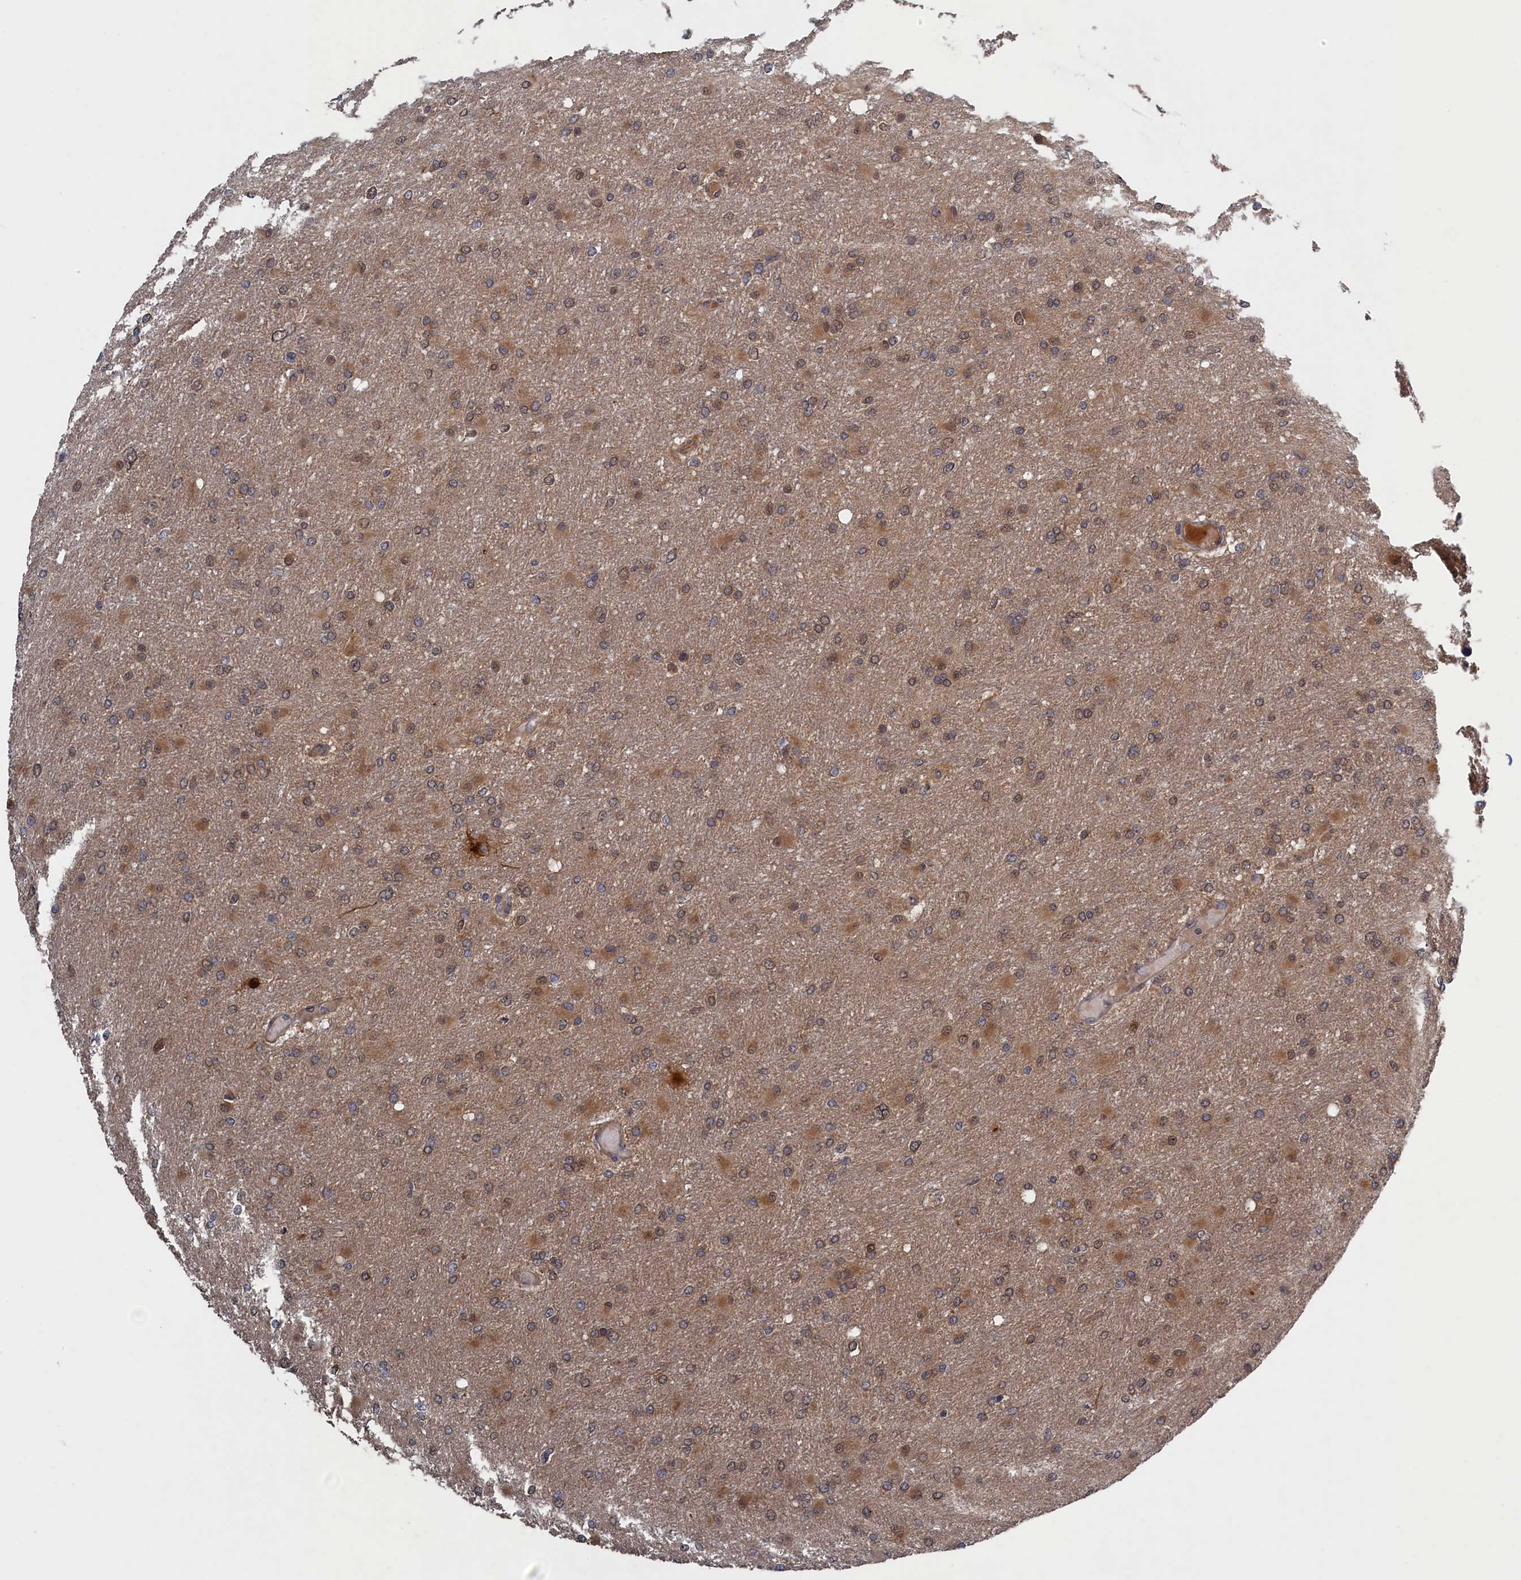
{"staining": {"intensity": "moderate", "quantity": "25%-75%", "location": "cytoplasmic/membranous,nuclear"}, "tissue": "glioma", "cell_type": "Tumor cells", "image_type": "cancer", "snomed": [{"axis": "morphology", "description": "Glioma, malignant, High grade"}, {"axis": "topography", "description": "Cerebral cortex"}], "caption": "IHC histopathology image of malignant glioma (high-grade) stained for a protein (brown), which reveals medium levels of moderate cytoplasmic/membranous and nuclear staining in about 25%-75% of tumor cells.", "gene": "ELOVL6", "patient": {"sex": "female", "age": 36}}